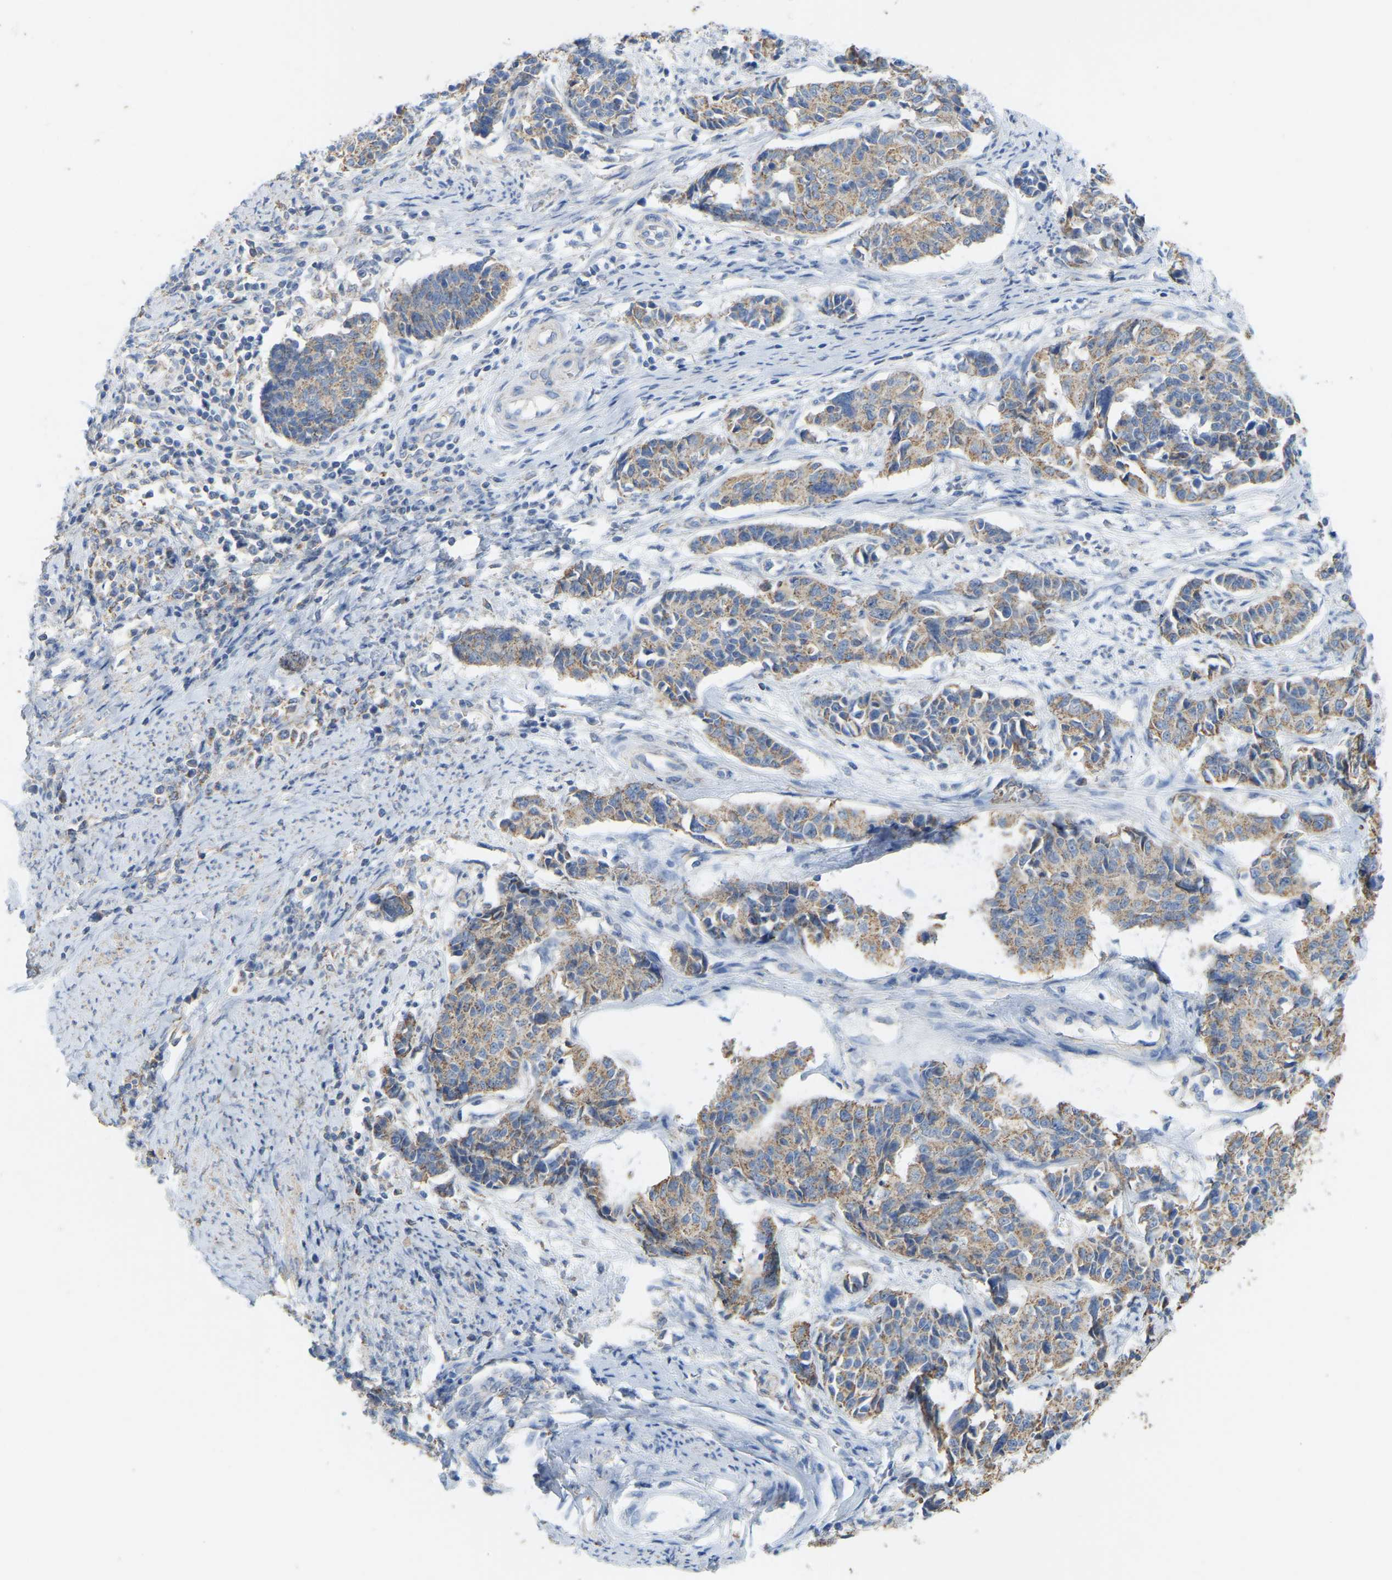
{"staining": {"intensity": "moderate", "quantity": ">75%", "location": "cytoplasmic/membranous"}, "tissue": "cervical cancer", "cell_type": "Tumor cells", "image_type": "cancer", "snomed": [{"axis": "morphology", "description": "Normal tissue, NOS"}, {"axis": "morphology", "description": "Squamous cell carcinoma, NOS"}, {"axis": "topography", "description": "Cervix"}], "caption": "Moderate cytoplasmic/membranous protein expression is seen in approximately >75% of tumor cells in cervical squamous cell carcinoma. The staining was performed using DAB (3,3'-diaminobenzidine), with brown indicating positive protein expression. Nuclei are stained blue with hematoxylin.", "gene": "SERPINB5", "patient": {"sex": "female", "age": 35}}